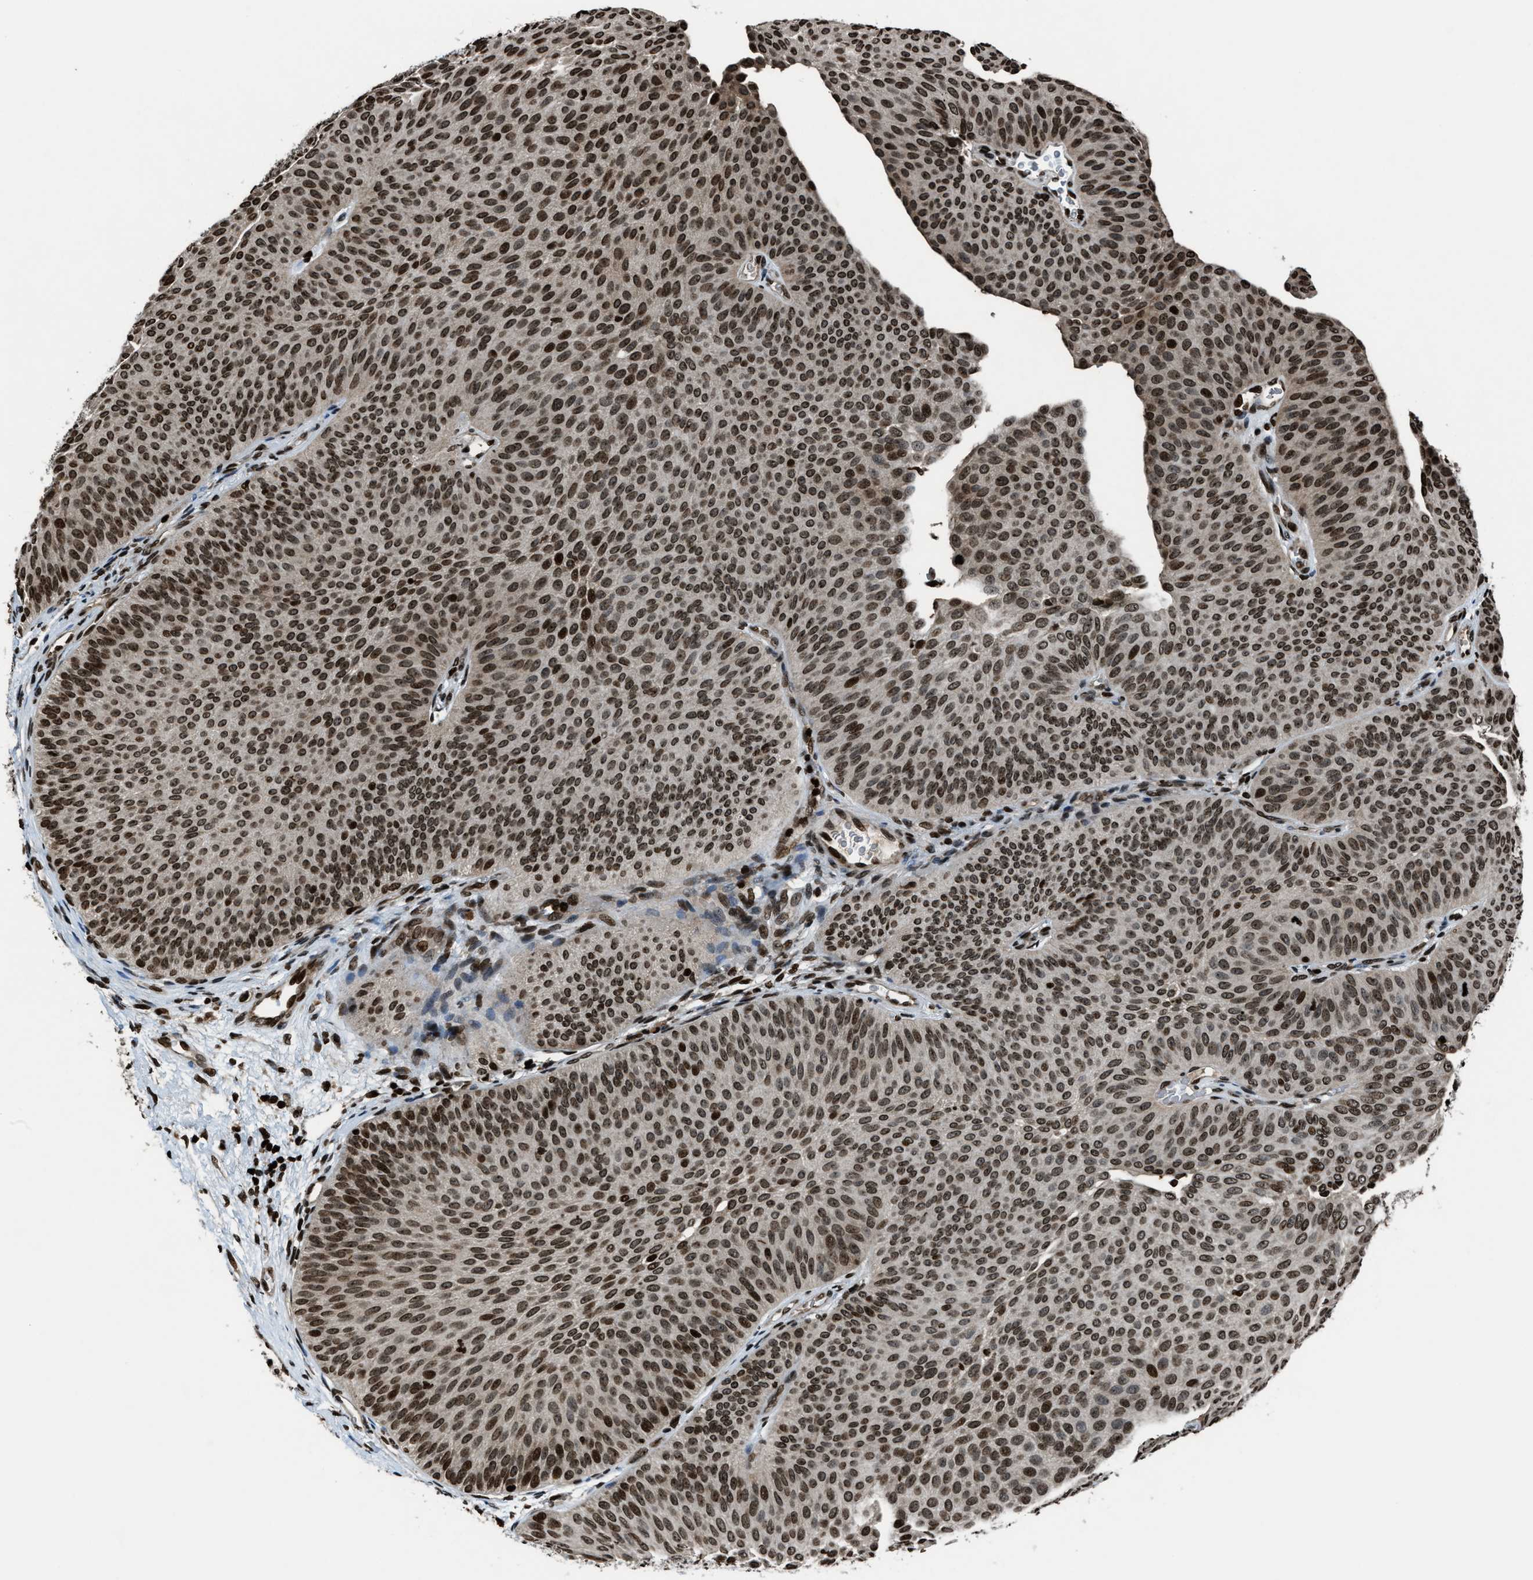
{"staining": {"intensity": "moderate", "quantity": ">75%", "location": "nuclear"}, "tissue": "urothelial cancer", "cell_type": "Tumor cells", "image_type": "cancer", "snomed": [{"axis": "morphology", "description": "Urothelial carcinoma, Low grade"}, {"axis": "topography", "description": "Urinary bladder"}], "caption": "This is an image of immunohistochemistry (IHC) staining of urothelial cancer, which shows moderate positivity in the nuclear of tumor cells.", "gene": "H4C1", "patient": {"sex": "female", "age": 60}}